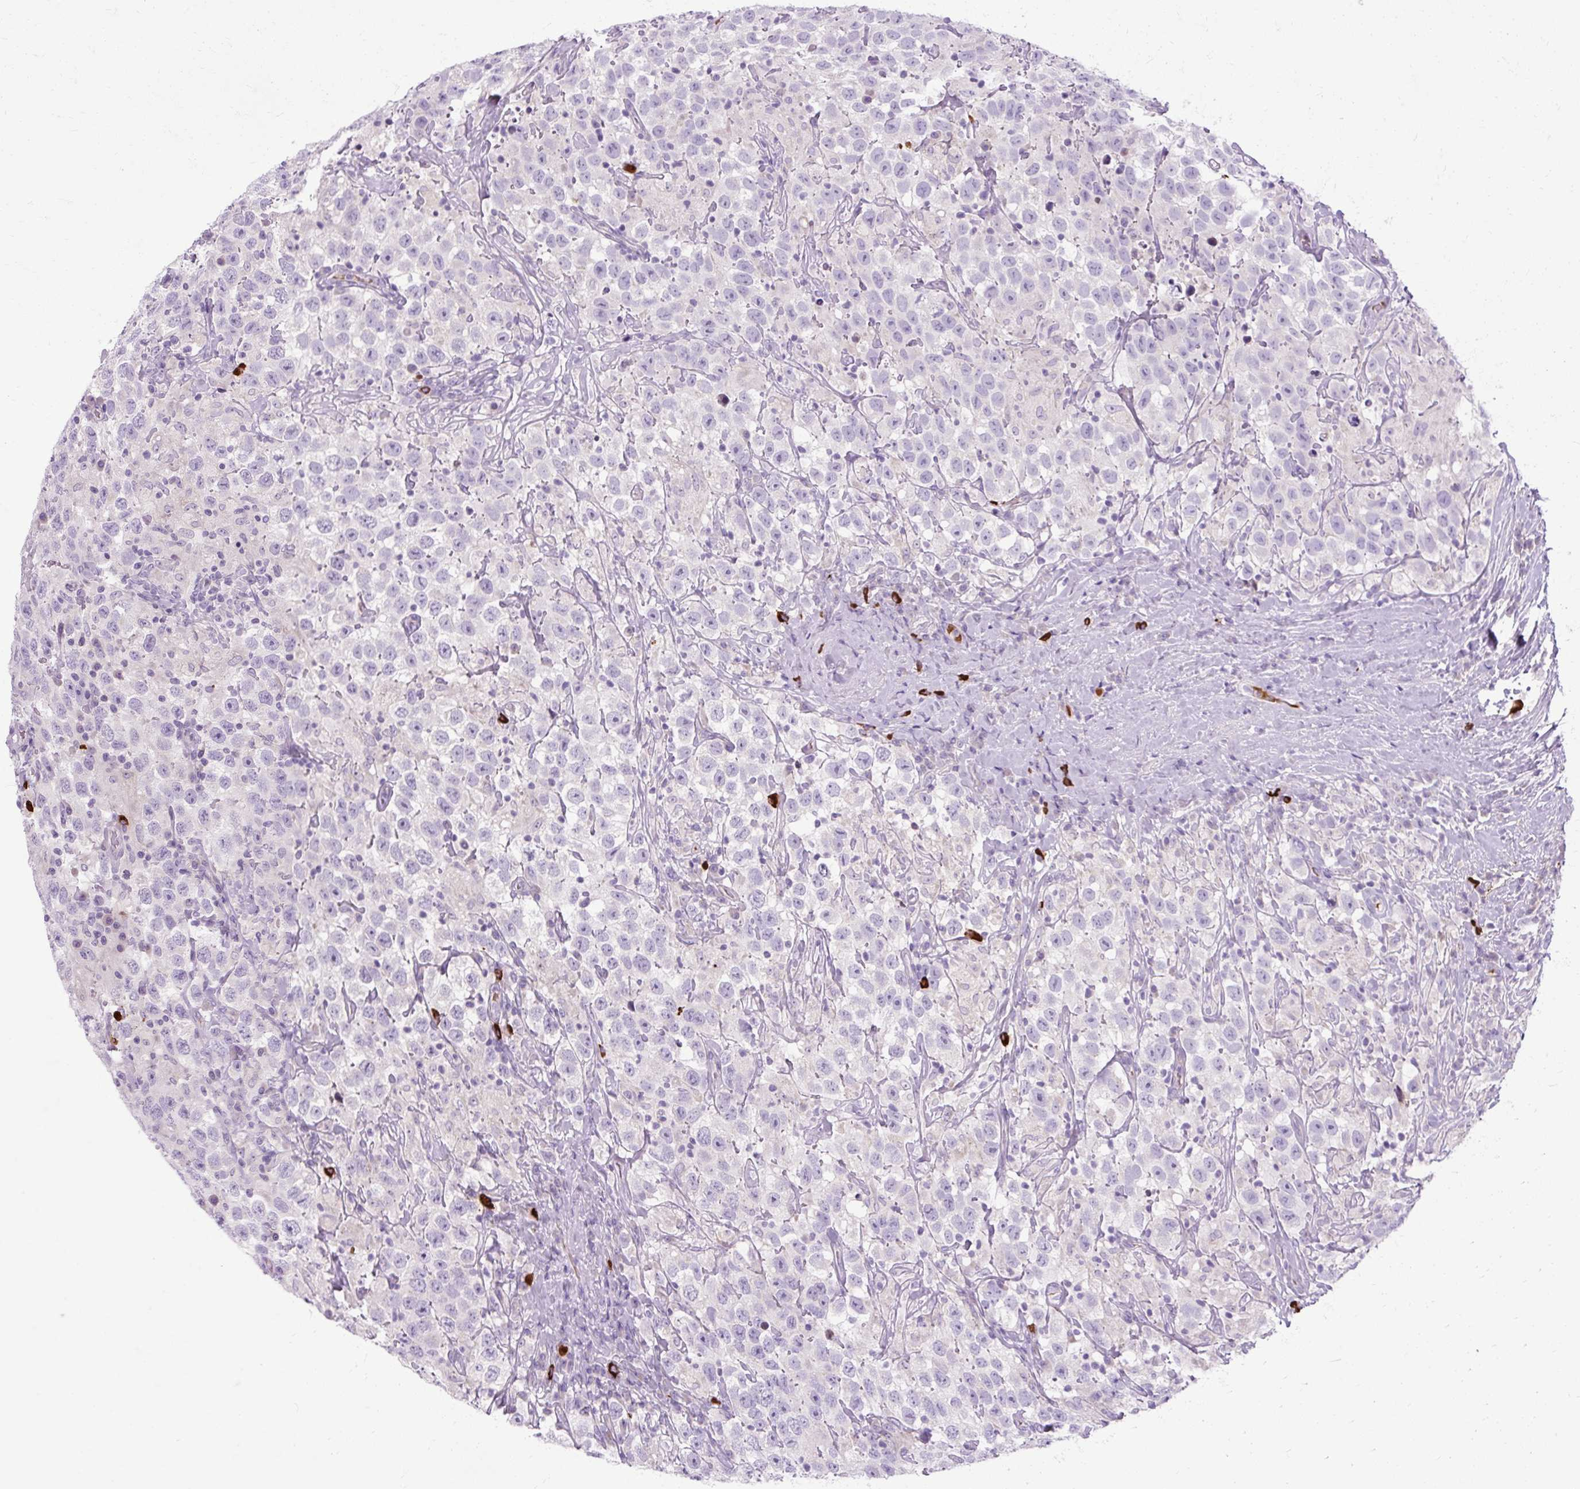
{"staining": {"intensity": "negative", "quantity": "none", "location": "none"}, "tissue": "testis cancer", "cell_type": "Tumor cells", "image_type": "cancer", "snomed": [{"axis": "morphology", "description": "Seminoma, NOS"}, {"axis": "topography", "description": "Testis"}], "caption": "Immunohistochemistry of testis seminoma reveals no positivity in tumor cells.", "gene": "ARRDC2", "patient": {"sex": "male", "age": 41}}